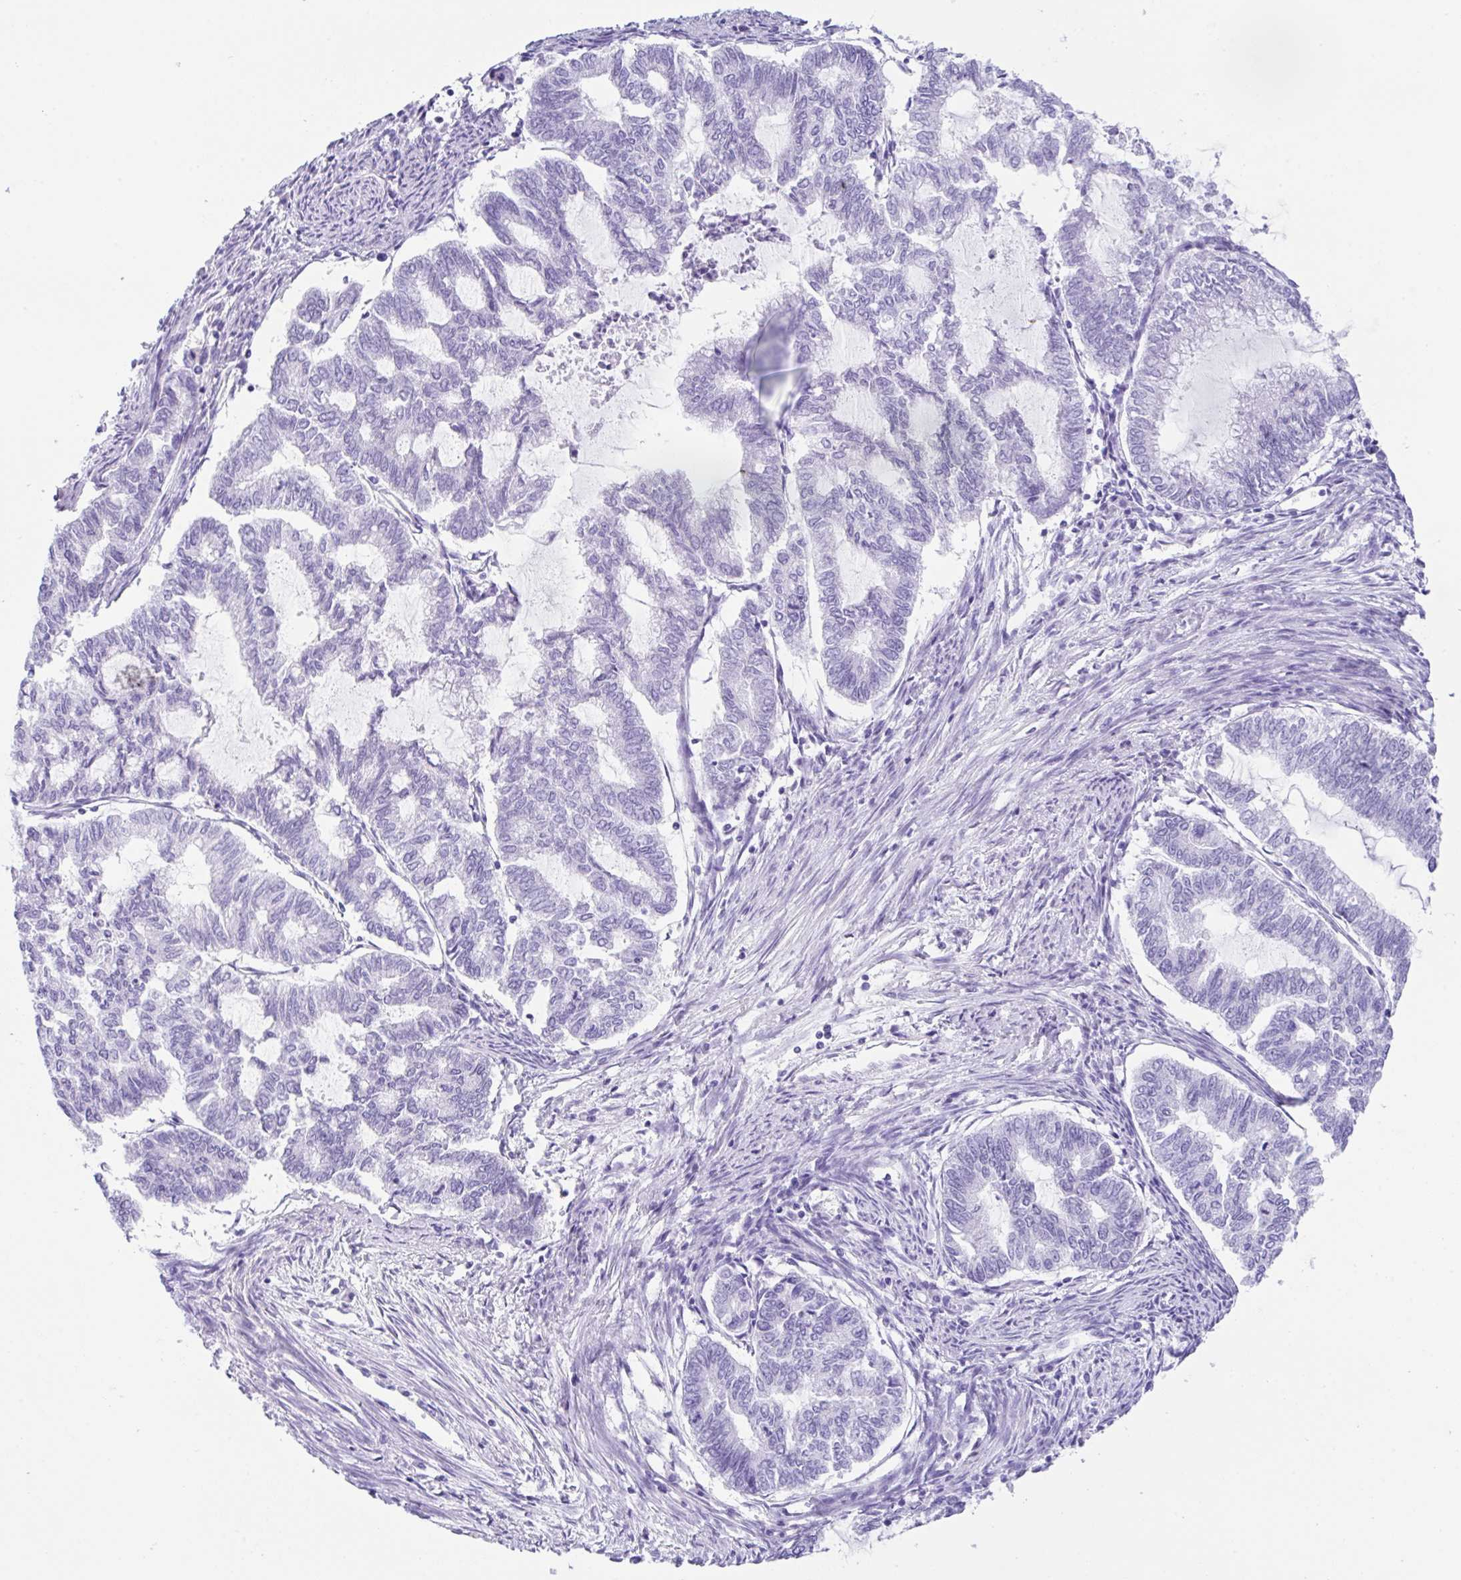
{"staining": {"intensity": "negative", "quantity": "none", "location": "none"}, "tissue": "endometrial cancer", "cell_type": "Tumor cells", "image_type": "cancer", "snomed": [{"axis": "morphology", "description": "Adenocarcinoma, NOS"}, {"axis": "topography", "description": "Endometrium"}], "caption": "Immunohistochemical staining of adenocarcinoma (endometrial) displays no significant expression in tumor cells.", "gene": "CPA1", "patient": {"sex": "female", "age": 79}}